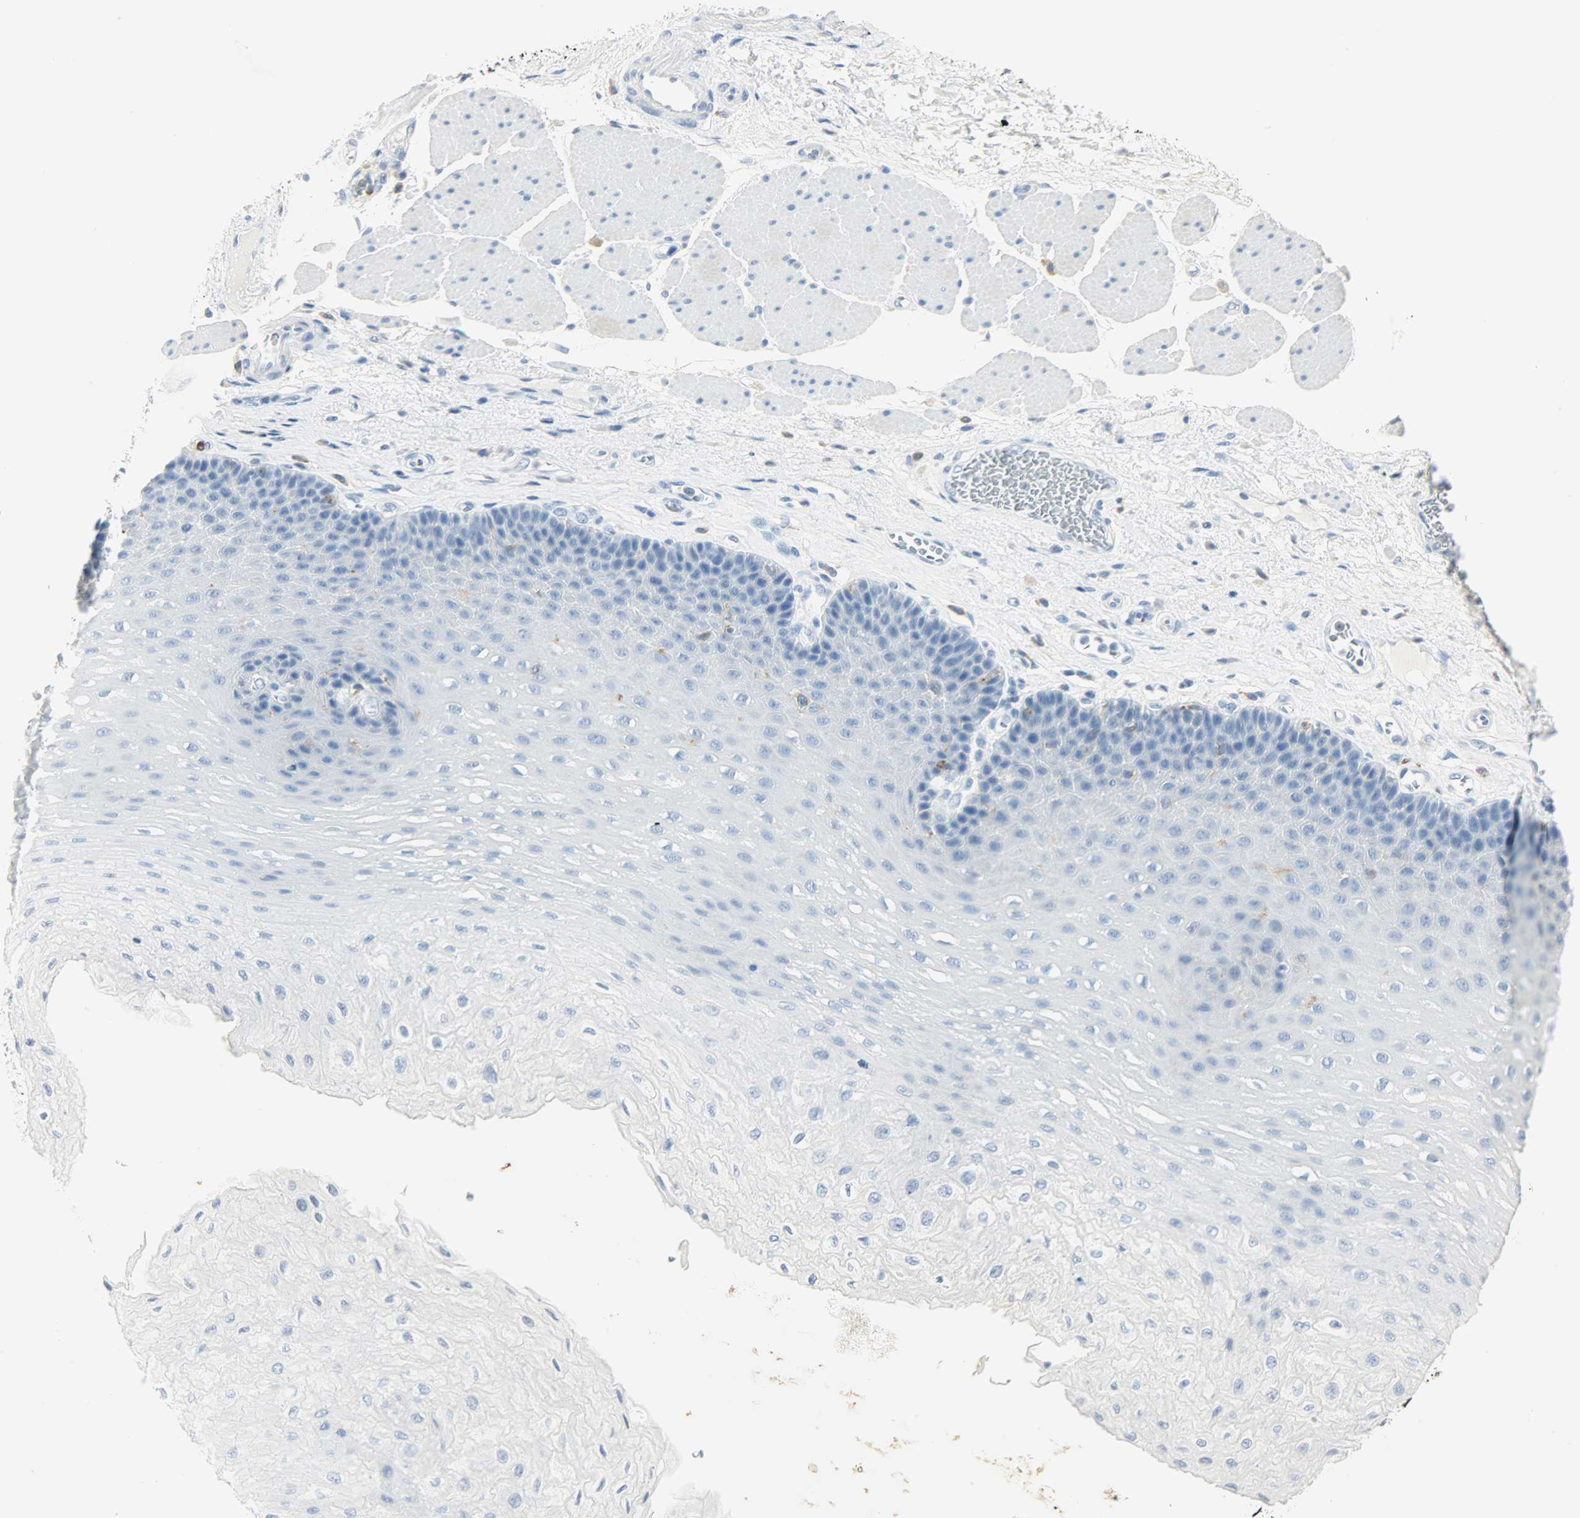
{"staining": {"intensity": "negative", "quantity": "none", "location": "none"}, "tissue": "esophagus", "cell_type": "Squamous epithelial cells", "image_type": "normal", "snomed": [{"axis": "morphology", "description": "Normal tissue, NOS"}, {"axis": "topography", "description": "Esophagus"}], "caption": "High power microscopy histopathology image of an immunohistochemistry micrograph of unremarkable esophagus, revealing no significant expression in squamous epithelial cells. (Brightfield microscopy of DAB (3,3'-diaminobenzidine) immunohistochemistry (IHC) at high magnification).", "gene": "PTPN6", "patient": {"sex": "female", "age": 72}}